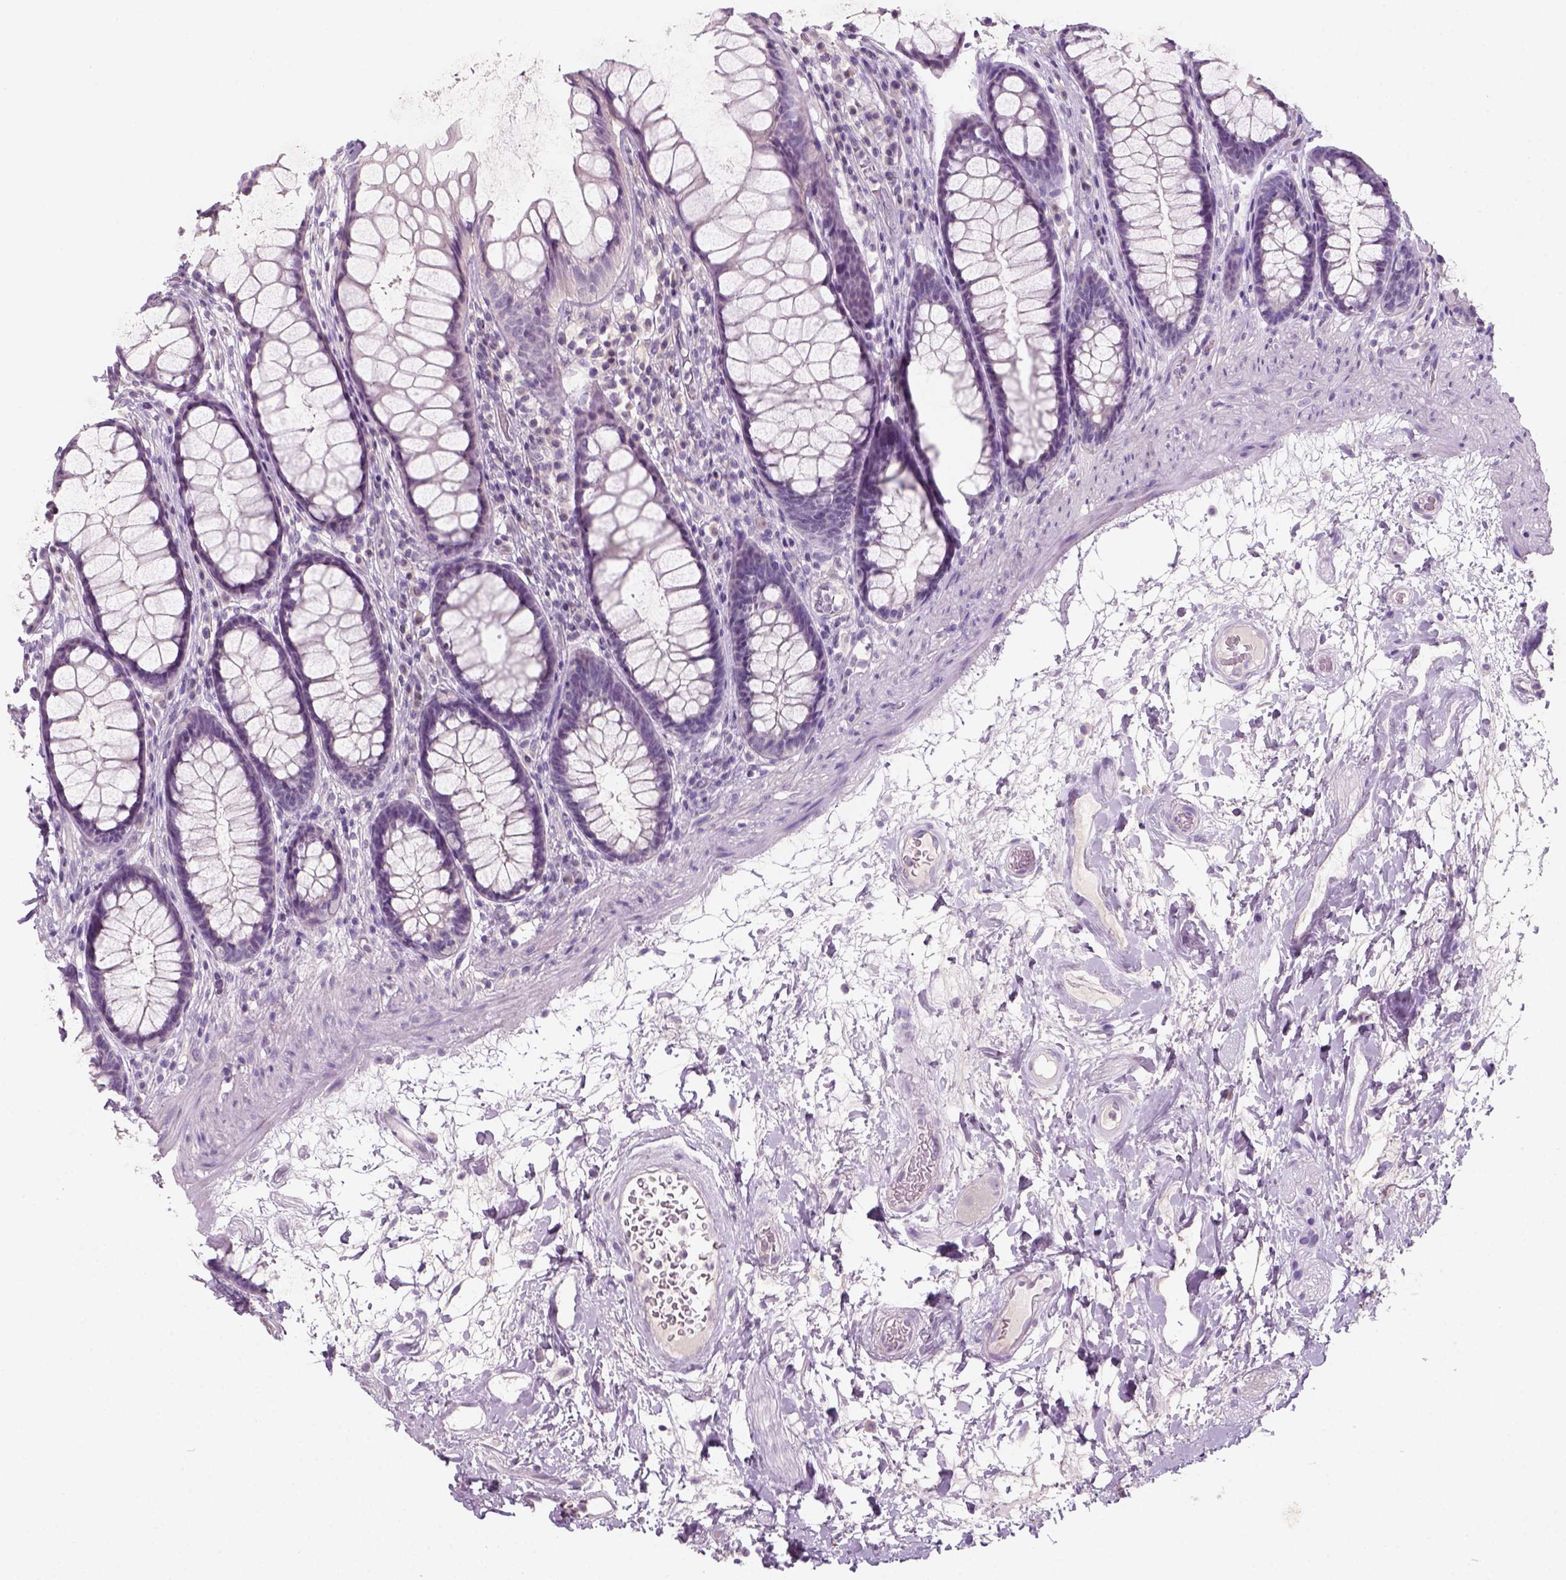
{"staining": {"intensity": "negative", "quantity": "none", "location": "none"}, "tissue": "rectum", "cell_type": "Glandular cells", "image_type": "normal", "snomed": [{"axis": "morphology", "description": "Normal tissue, NOS"}, {"axis": "topography", "description": "Rectum"}], "caption": "IHC image of normal rectum stained for a protein (brown), which displays no positivity in glandular cells.", "gene": "KRT25", "patient": {"sex": "male", "age": 72}}